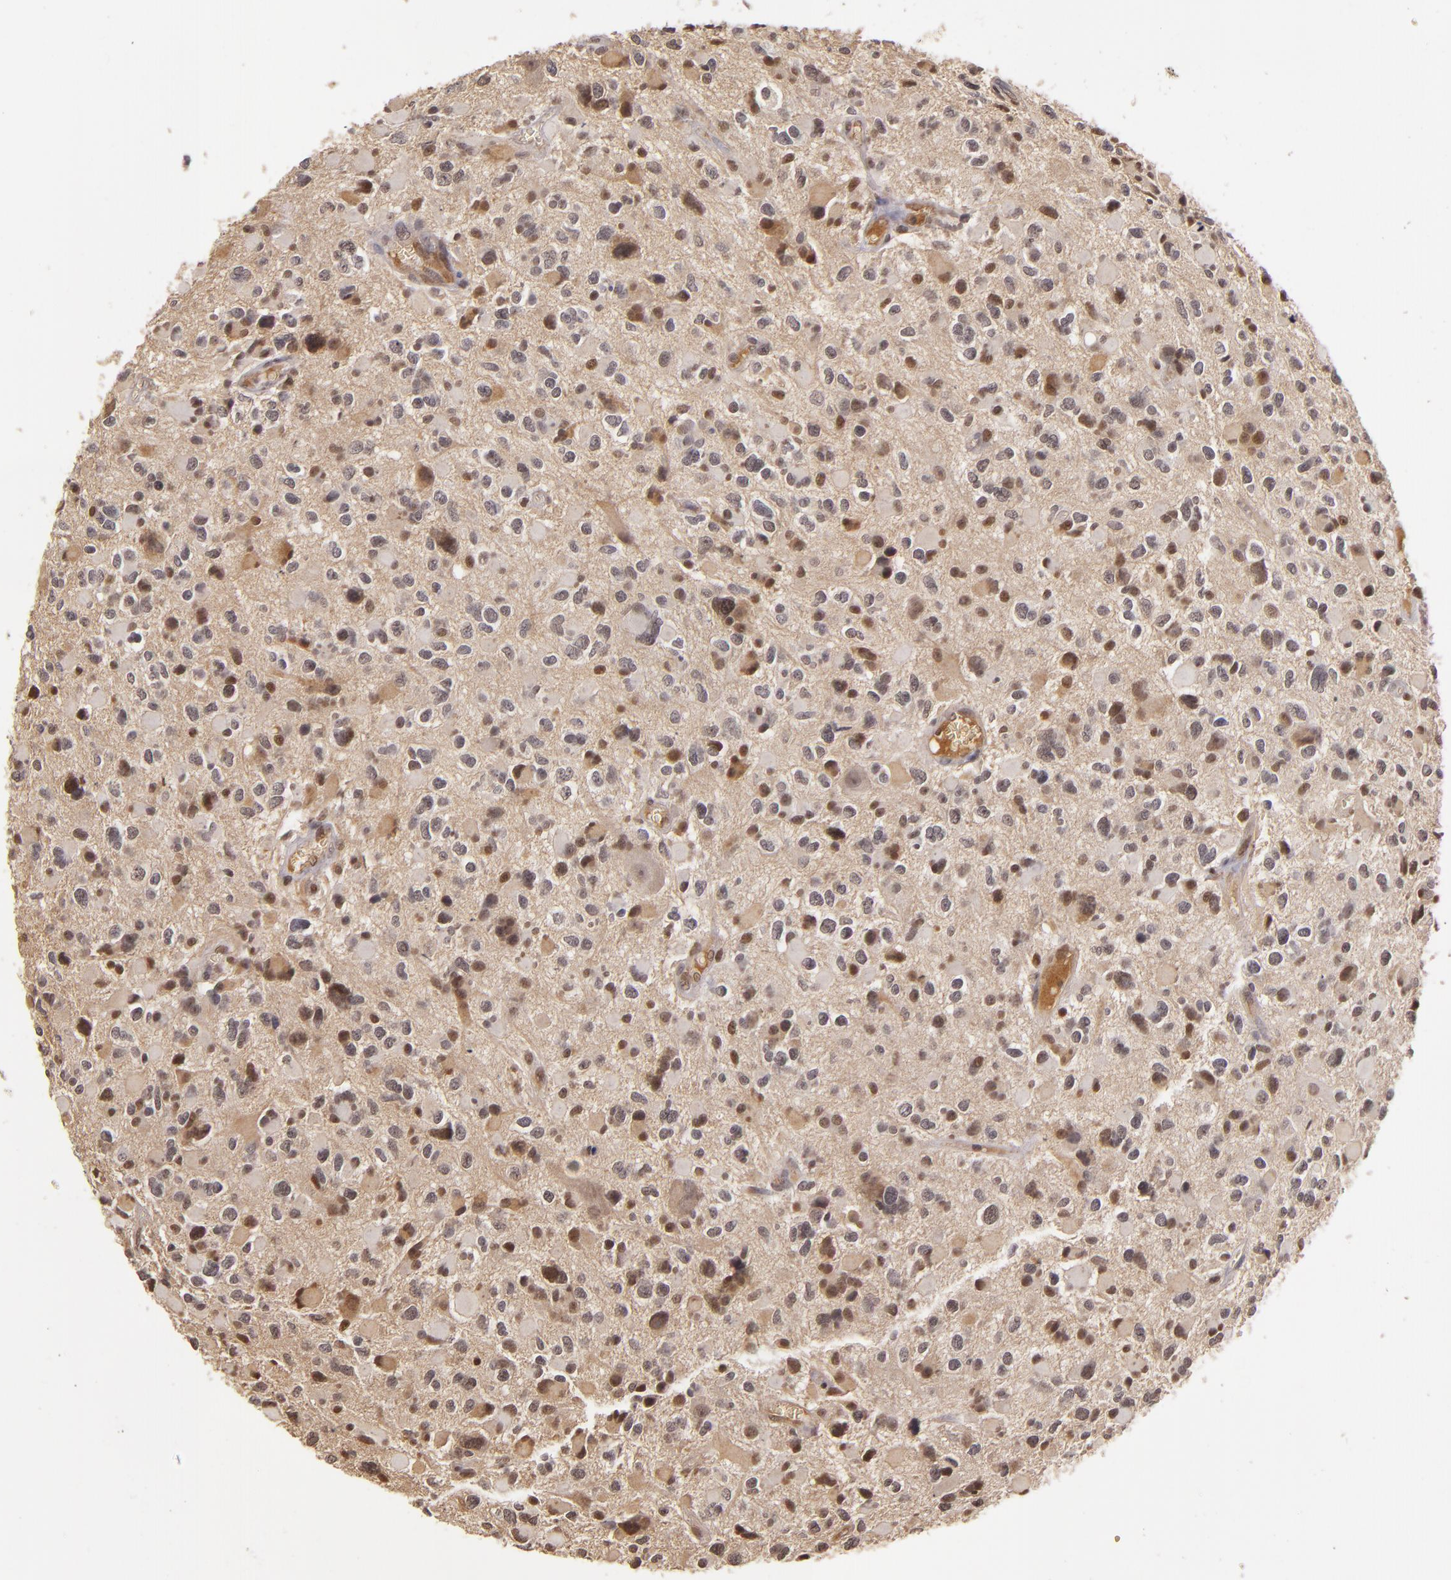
{"staining": {"intensity": "weak", "quantity": "25%-75%", "location": "nuclear"}, "tissue": "glioma", "cell_type": "Tumor cells", "image_type": "cancer", "snomed": [{"axis": "morphology", "description": "Glioma, malignant, High grade"}, {"axis": "topography", "description": "Brain"}], "caption": "Malignant glioma (high-grade) stained for a protein (brown) demonstrates weak nuclear positive positivity in approximately 25%-75% of tumor cells.", "gene": "LRG1", "patient": {"sex": "female", "age": 37}}